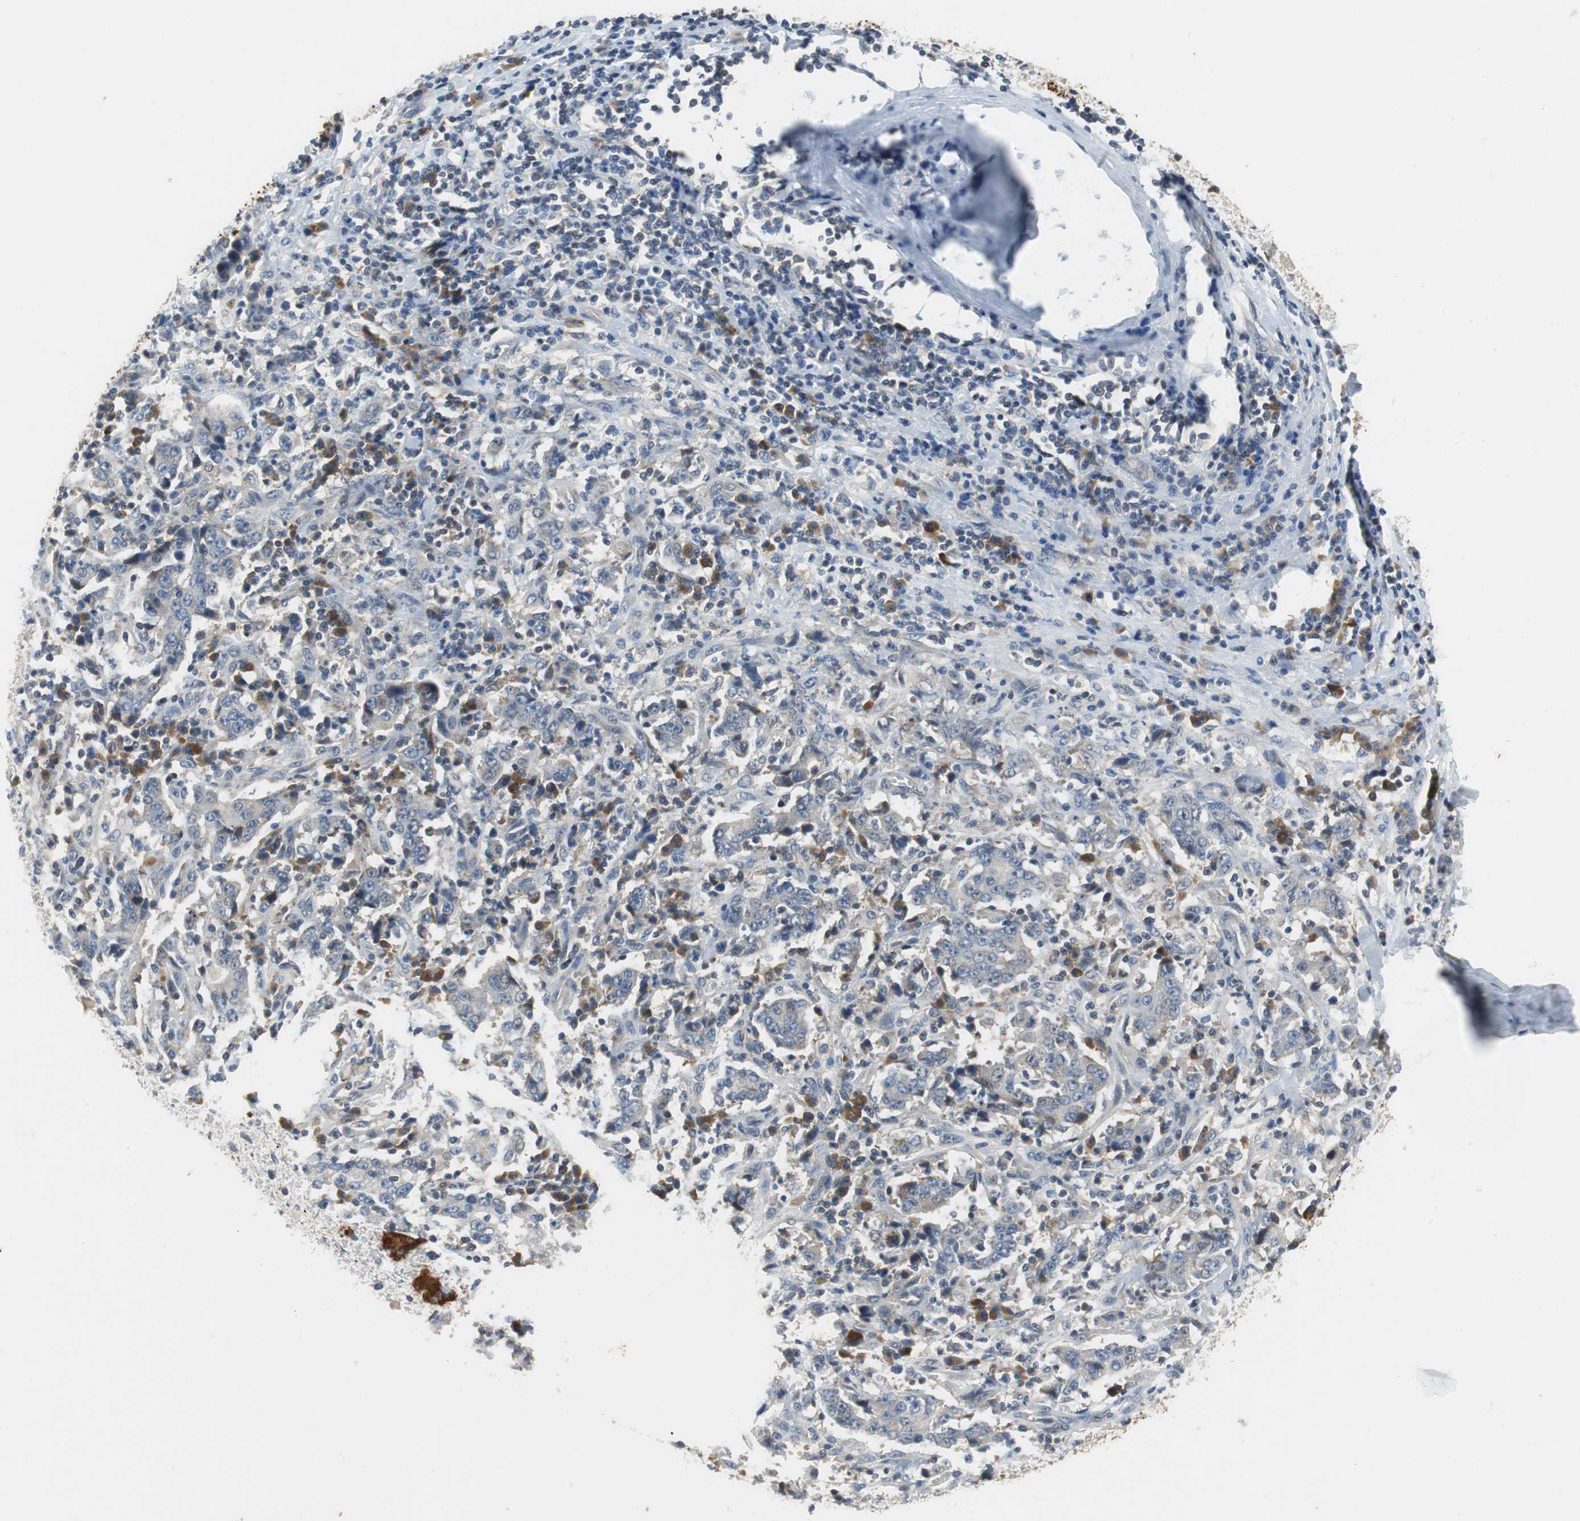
{"staining": {"intensity": "weak", "quantity": "<25%", "location": "cytoplasmic/membranous"}, "tissue": "stomach cancer", "cell_type": "Tumor cells", "image_type": "cancer", "snomed": [{"axis": "morphology", "description": "Normal tissue, NOS"}, {"axis": "morphology", "description": "Adenocarcinoma, NOS"}, {"axis": "topography", "description": "Stomach, upper"}, {"axis": "topography", "description": "Stomach"}], "caption": "Stomach cancer was stained to show a protein in brown. There is no significant positivity in tumor cells.", "gene": "GLCCI1", "patient": {"sex": "male", "age": 59}}